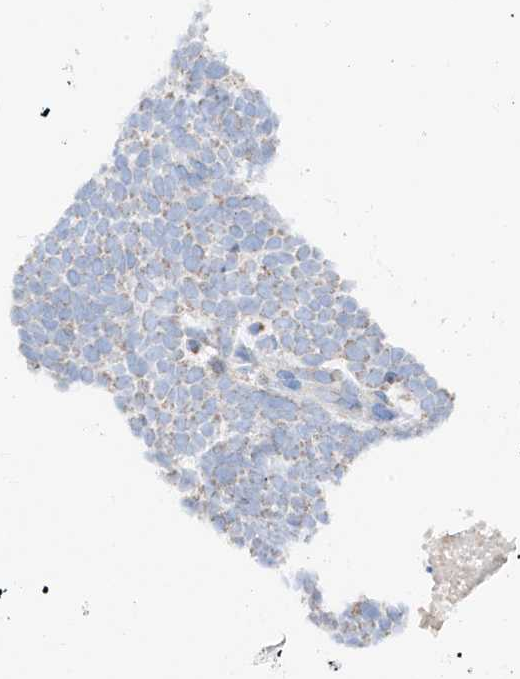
{"staining": {"intensity": "moderate", "quantity": "<25%", "location": "cytoplasmic/membranous"}, "tissue": "skin cancer", "cell_type": "Tumor cells", "image_type": "cancer", "snomed": [{"axis": "morphology", "description": "Basal cell carcinoma"}, {"axis": "topography", "description": "Skin"}], "caption": "IHC (DAB) staining of skin cancer displays moderate cytoplasmic/membranous protein staining in about <25% of tumor cells. IHC stains the protein in brown and the nuclei are stained blue.", "gene": "MRAP", "patient": {"sex": "female", "age": 81}}